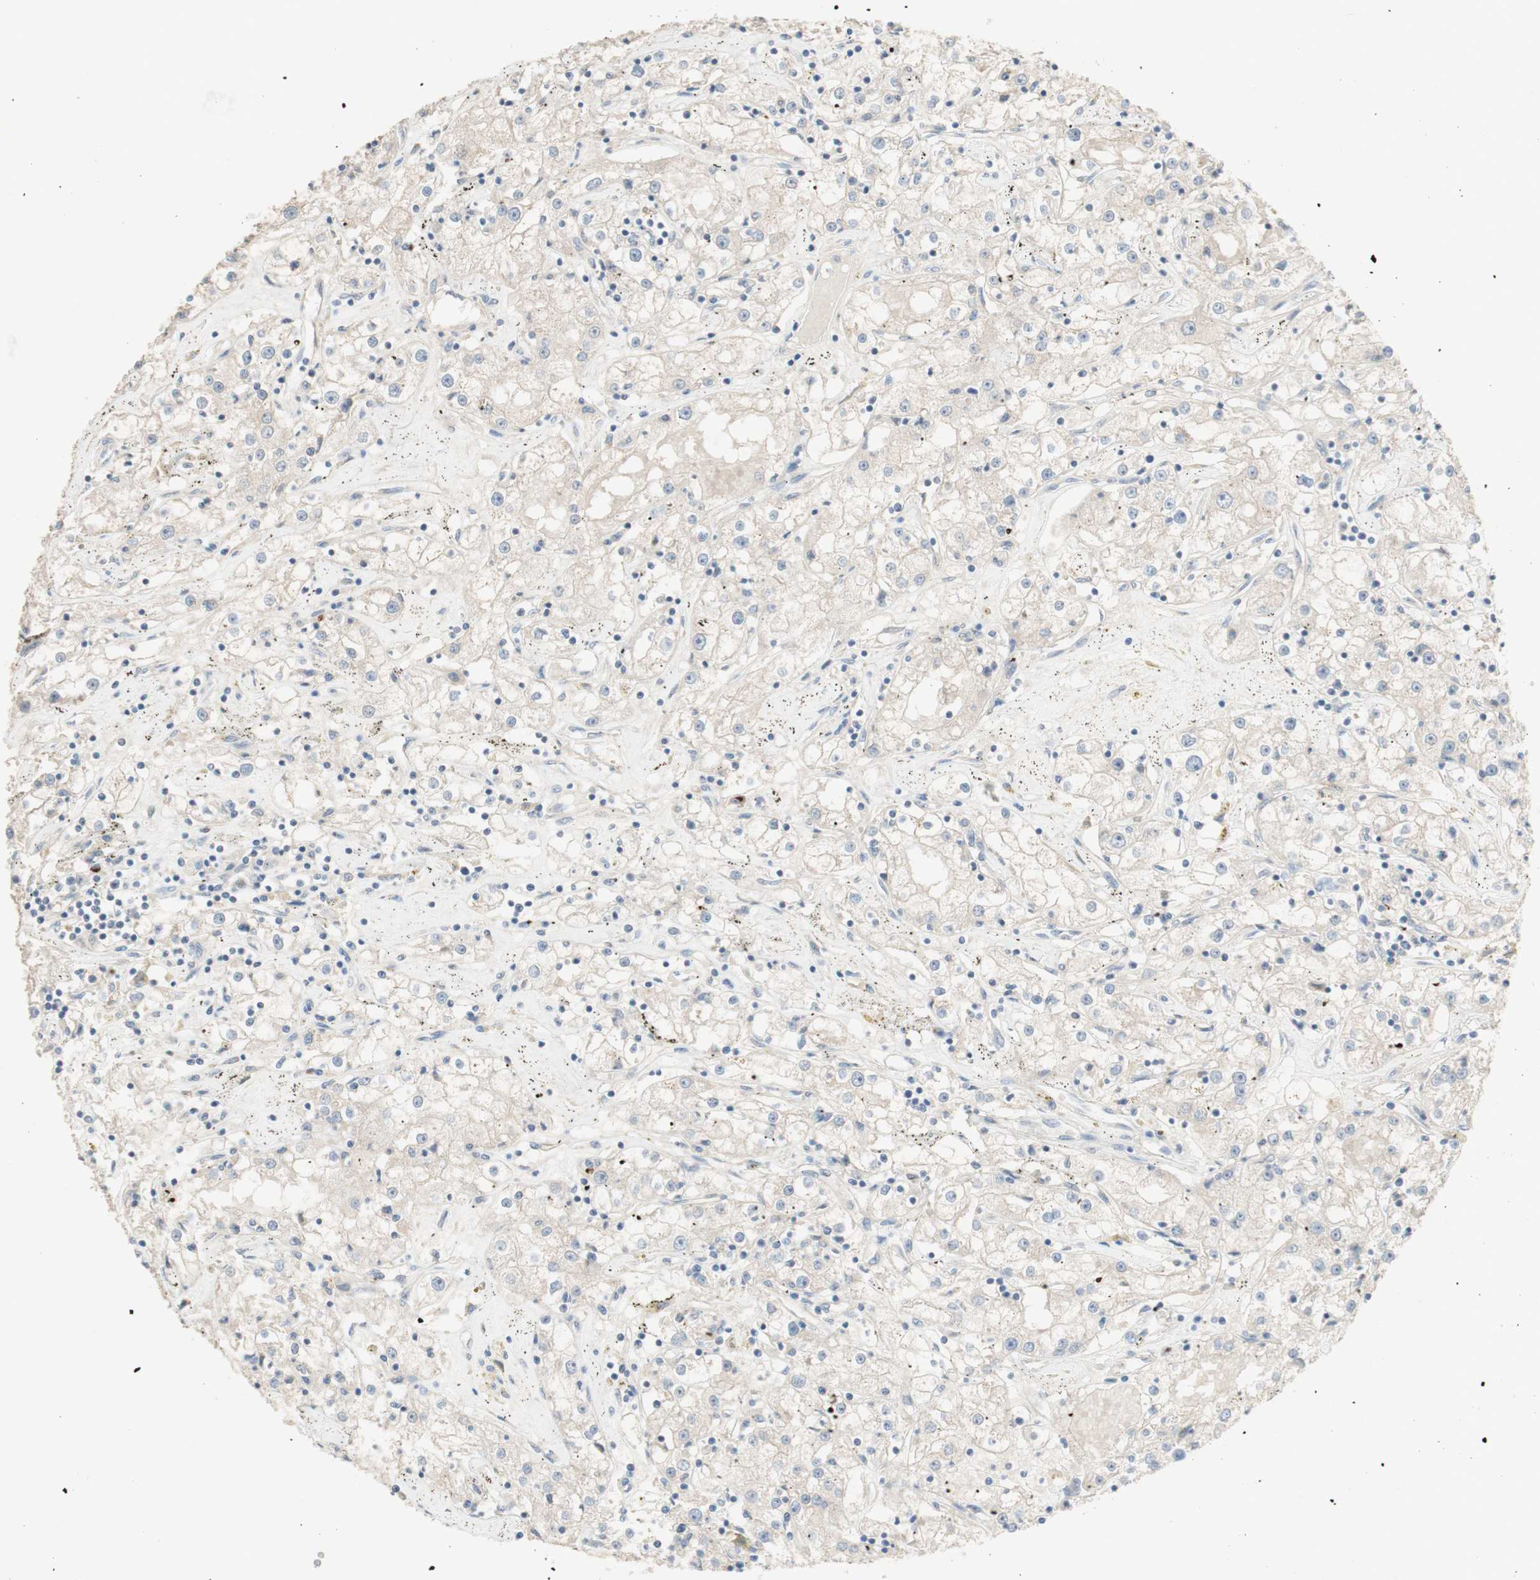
{"staining": {"intensity": "negative", "quantity": "none", "location": "none"}, "tissue": "renal cancer", "cell_type": "Tumor cells", "image_type": "cancer", "snomed": [{"axis": "morphology", "description": "Adenocarcinoma, NOS"}, {"axis": "topography", "description": "Kidney"}], "caption": "IHC image of neoplastic tissue: human renal cancer stained with DAB displays no significant protein positivity in tumor cells. Brightfield microscopy of IHC stained with DAB (brown) and hematoxylin (blue), captured at high magnification.", "gene": "MANEA", "patient": {"sex": "male", "age": 56}}